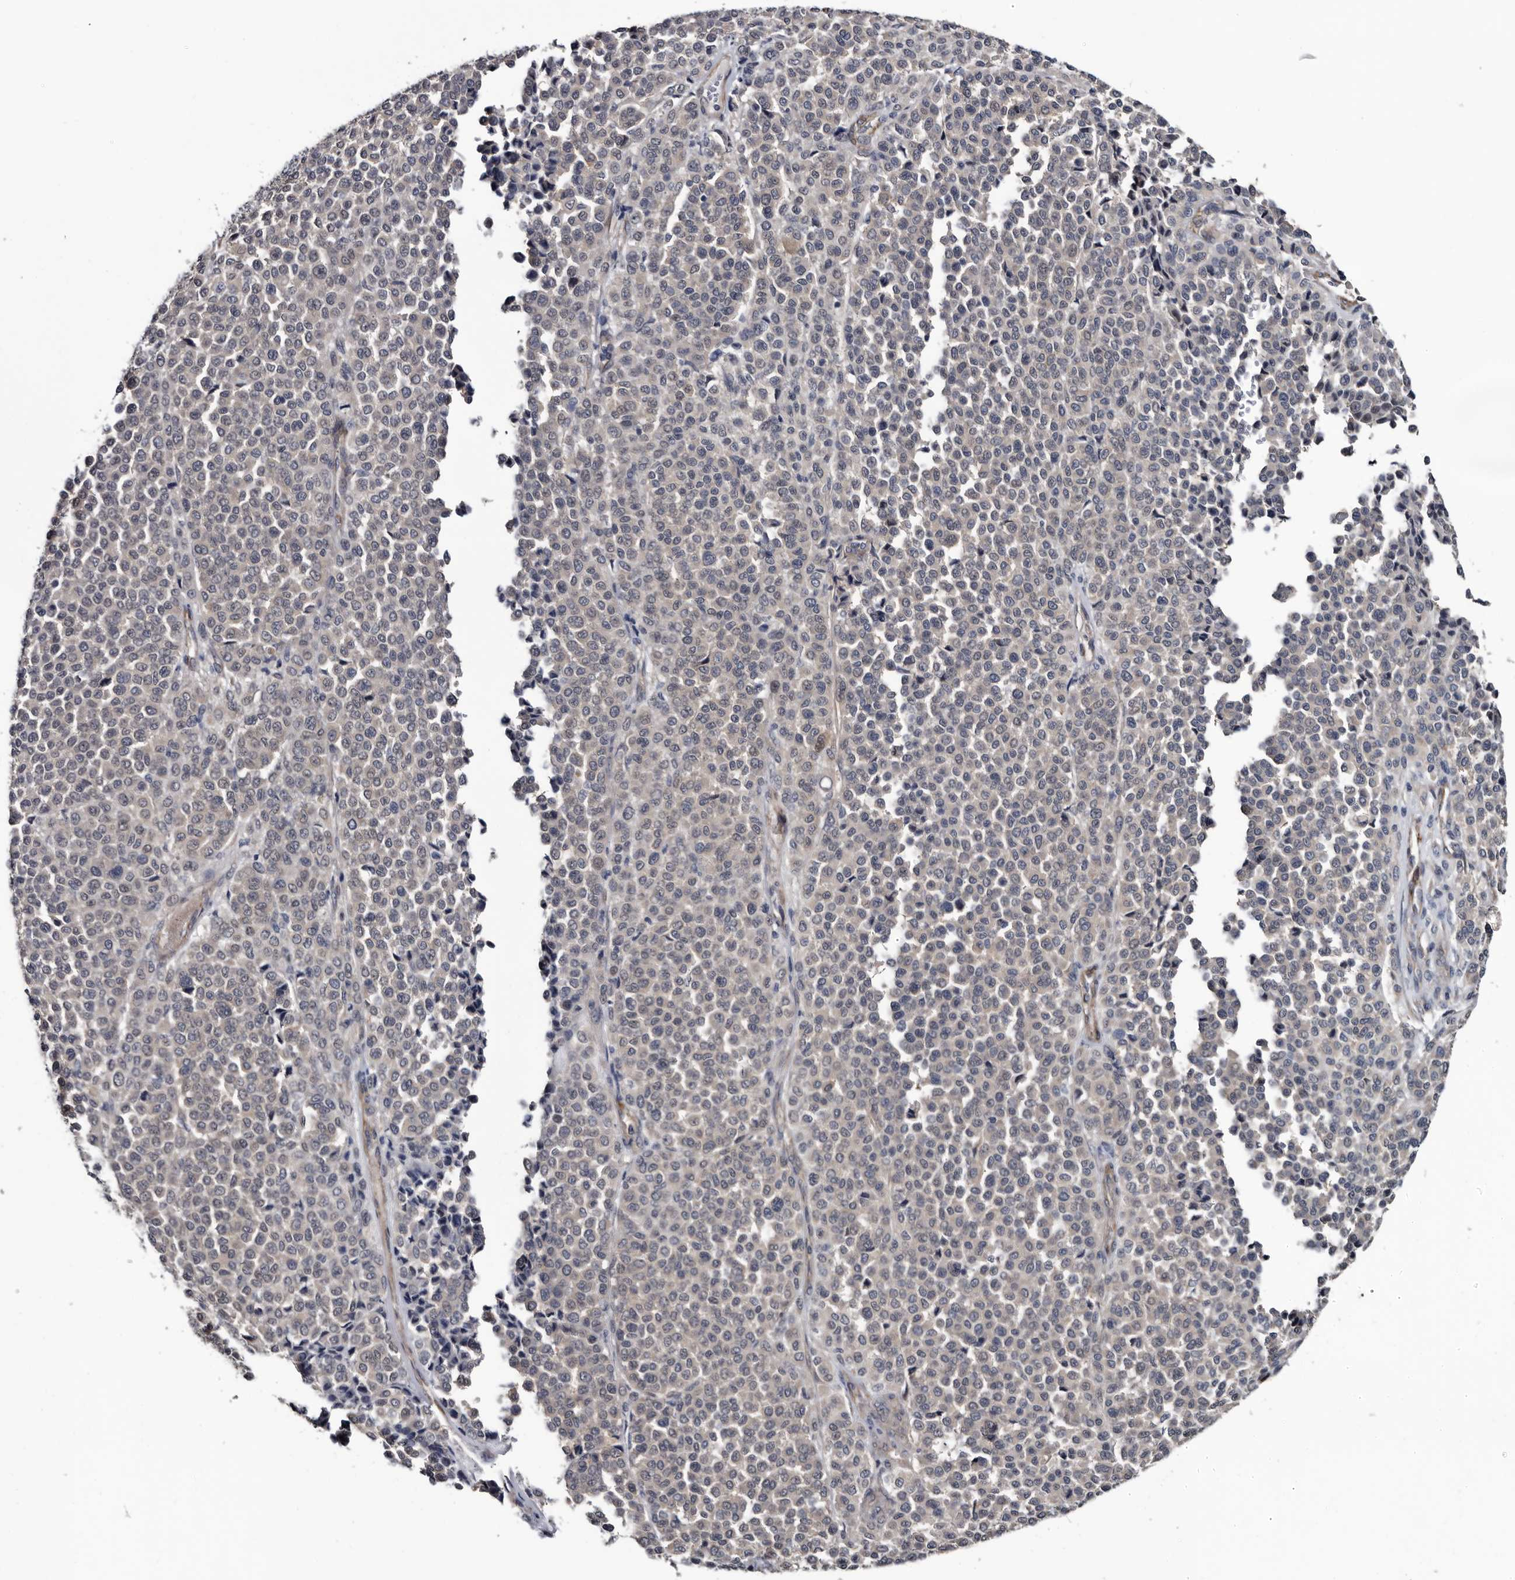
{"staining": {"intensity": "negative", "quantity": "none", "location": "none"}, "tissue": "melanoma", "cell_type": "Tumor cells", "image_type": "cancer", "snomed": [{"axis": "morphology", "description": "Malignant melanoma, Metastatic site"}, {"axis": "topography", "description": "Pancreas"}], "caption": "Human malignant melanoma (metastatic site) stained for a protein using IHC shows no expression in tumor cells.", "gene": "IARS1", "patient": {"sex": "female", "age": 30}}